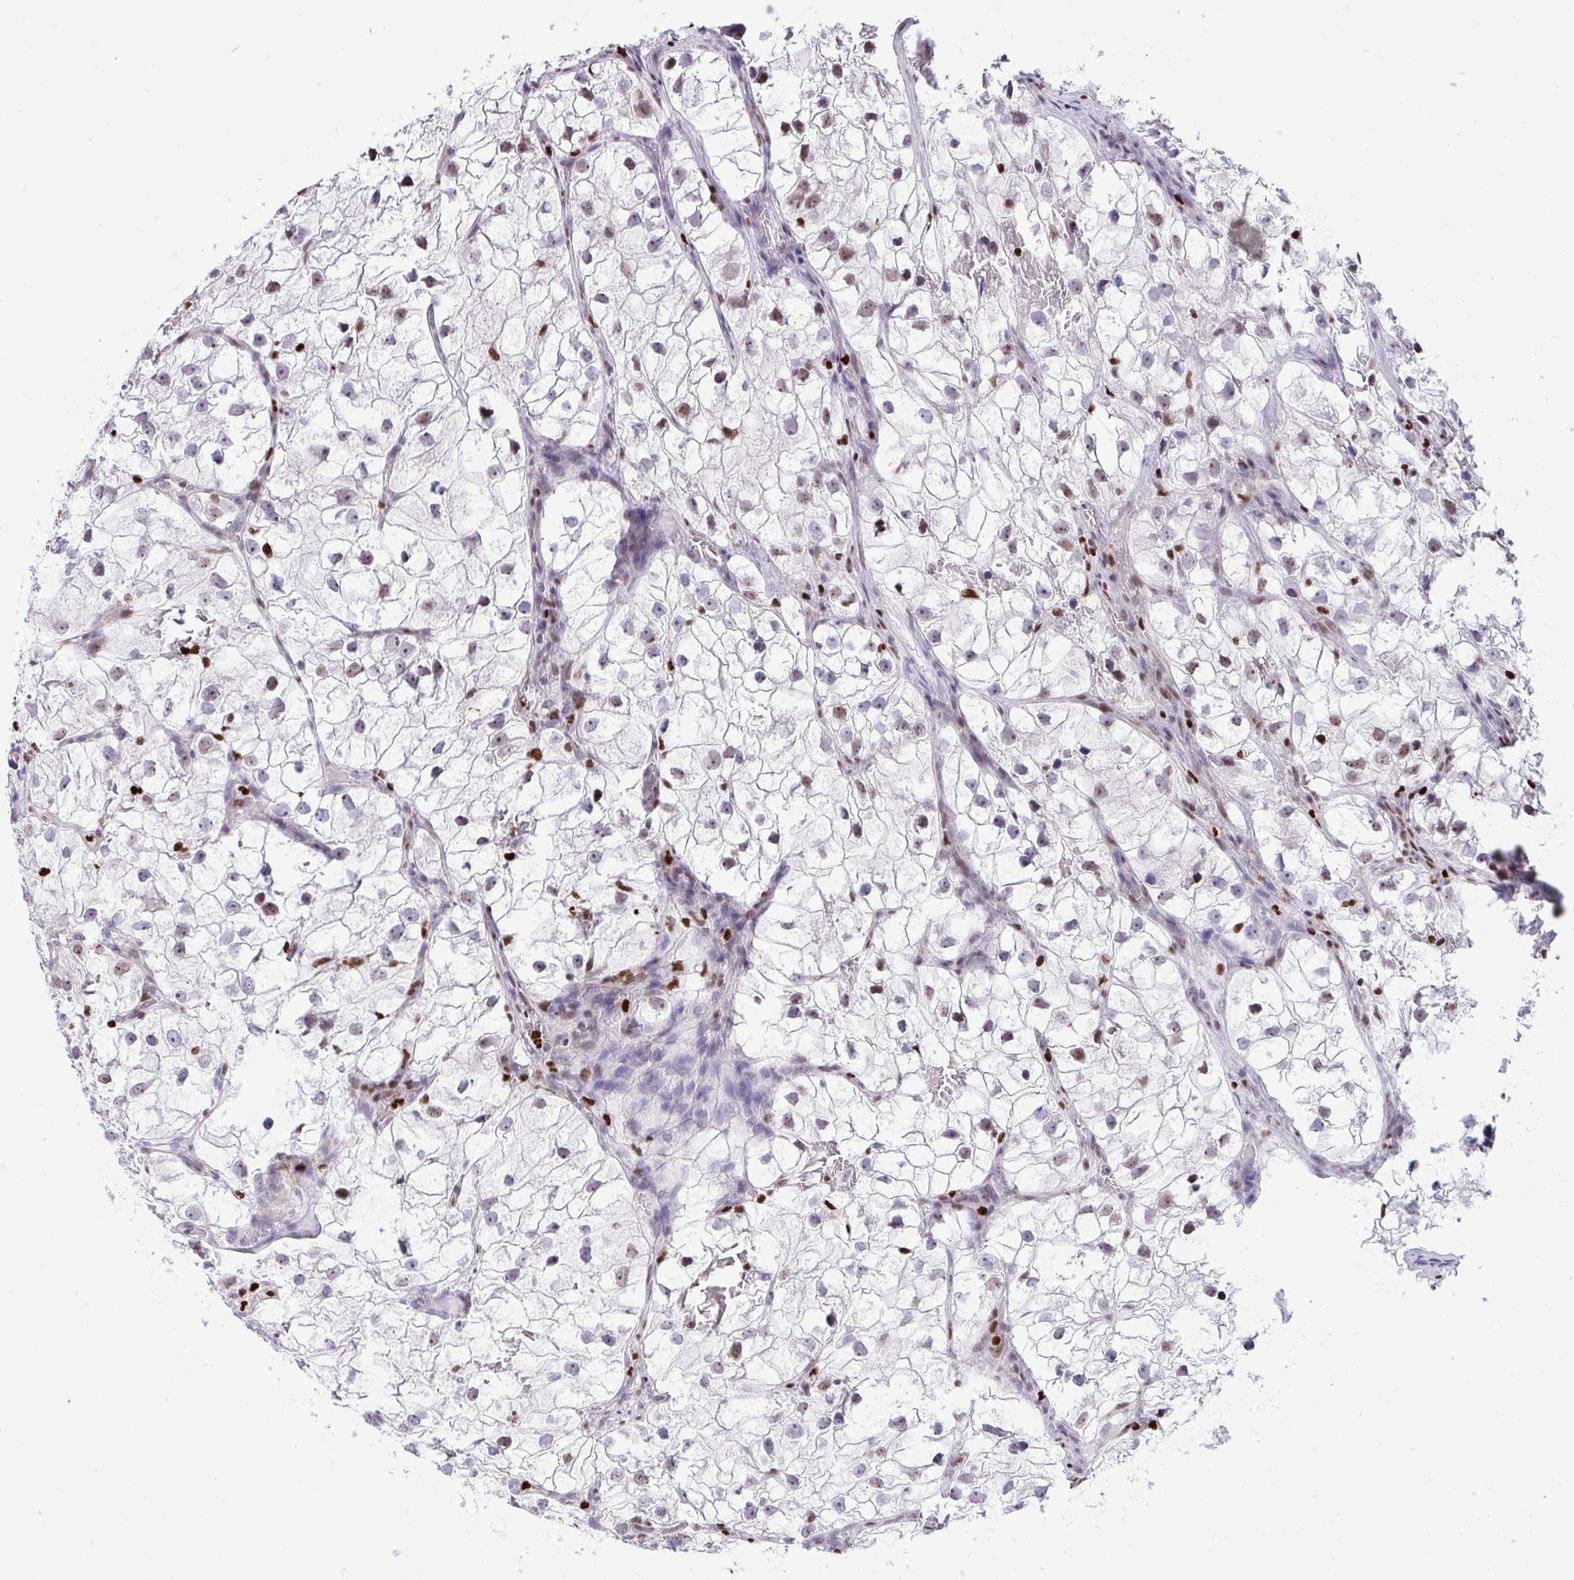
{"staining": {"intensity": "weak", "quantity": "<25%", "location": "nuclear"}, "tissue": "renal cancer", "cell_type": "Tumor cells", "image_type": "cancer", "snomed": [{"axis": "morphology", "description": "Adenocarcinoma, NOS"}, {"axis": "topography", "description": "Kidney"}], "caption": "The image demonstrates no staining of tumor cells in renal cancer.", "gene": "HMGB2", "patient": {"sex": "male", "age": 59}}